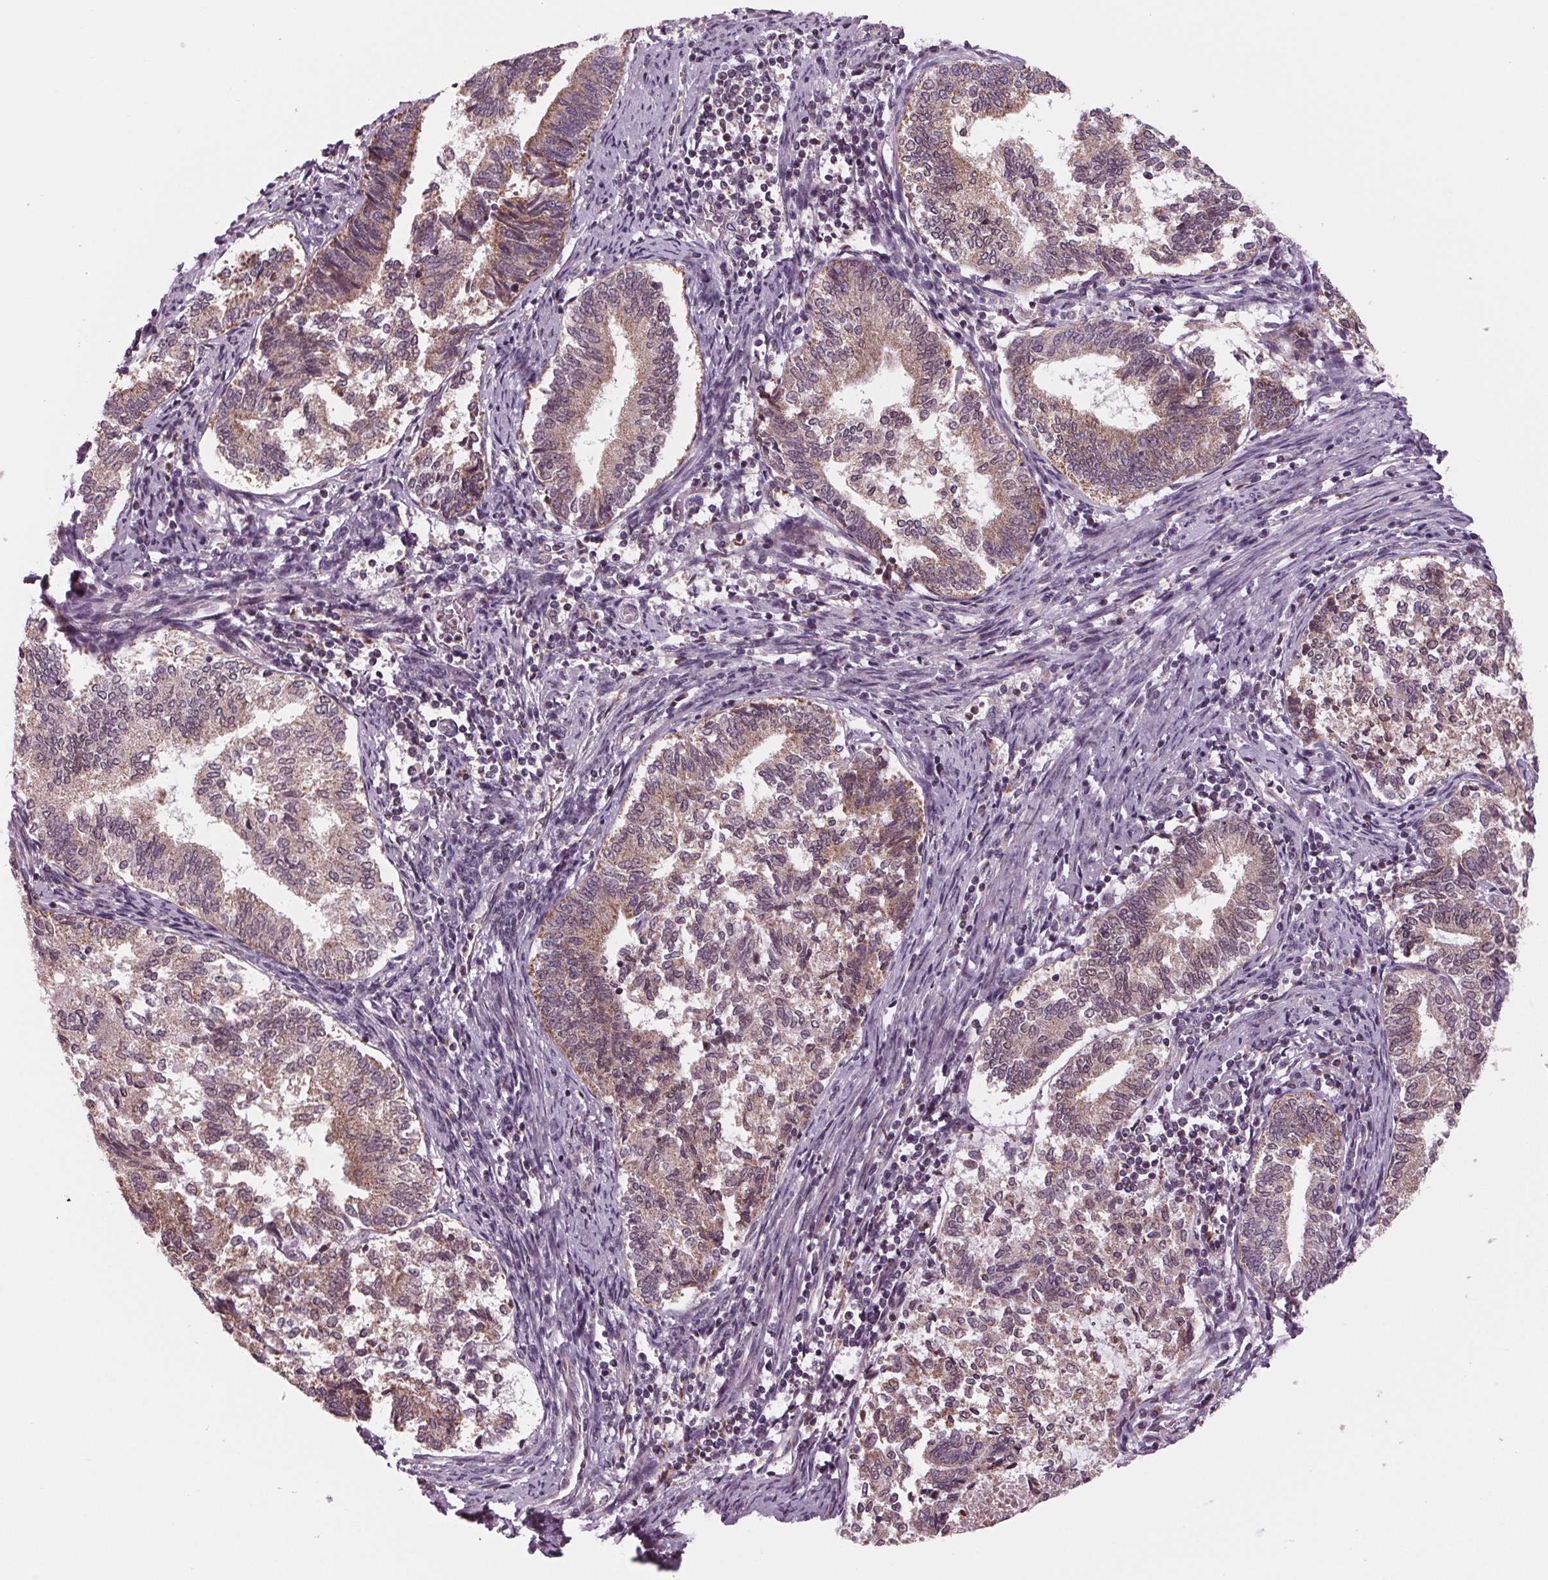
{"staining": {"intensity": "weak", "quantity": ">75%", "location": "cytoplasmic/membranous"}, "tissue": "endometrial cancer", "cell_type": "Tumor cells", "image_type": "cancer", "snomed": [{"axis": "morphology", "description": "Adenocarcinoma, NOS"}, {"axis": "topography", "description": "Endometrium"}], "caption": "Weak cytoplasmic/membranous expression is present in approximately >75% of tumor cells in adenocarcinoma (endometrial). (IHC, brightfield microscopy, high magnification).", "gene": "STAT3", "patient": {"sex": "female", "age": 65}}